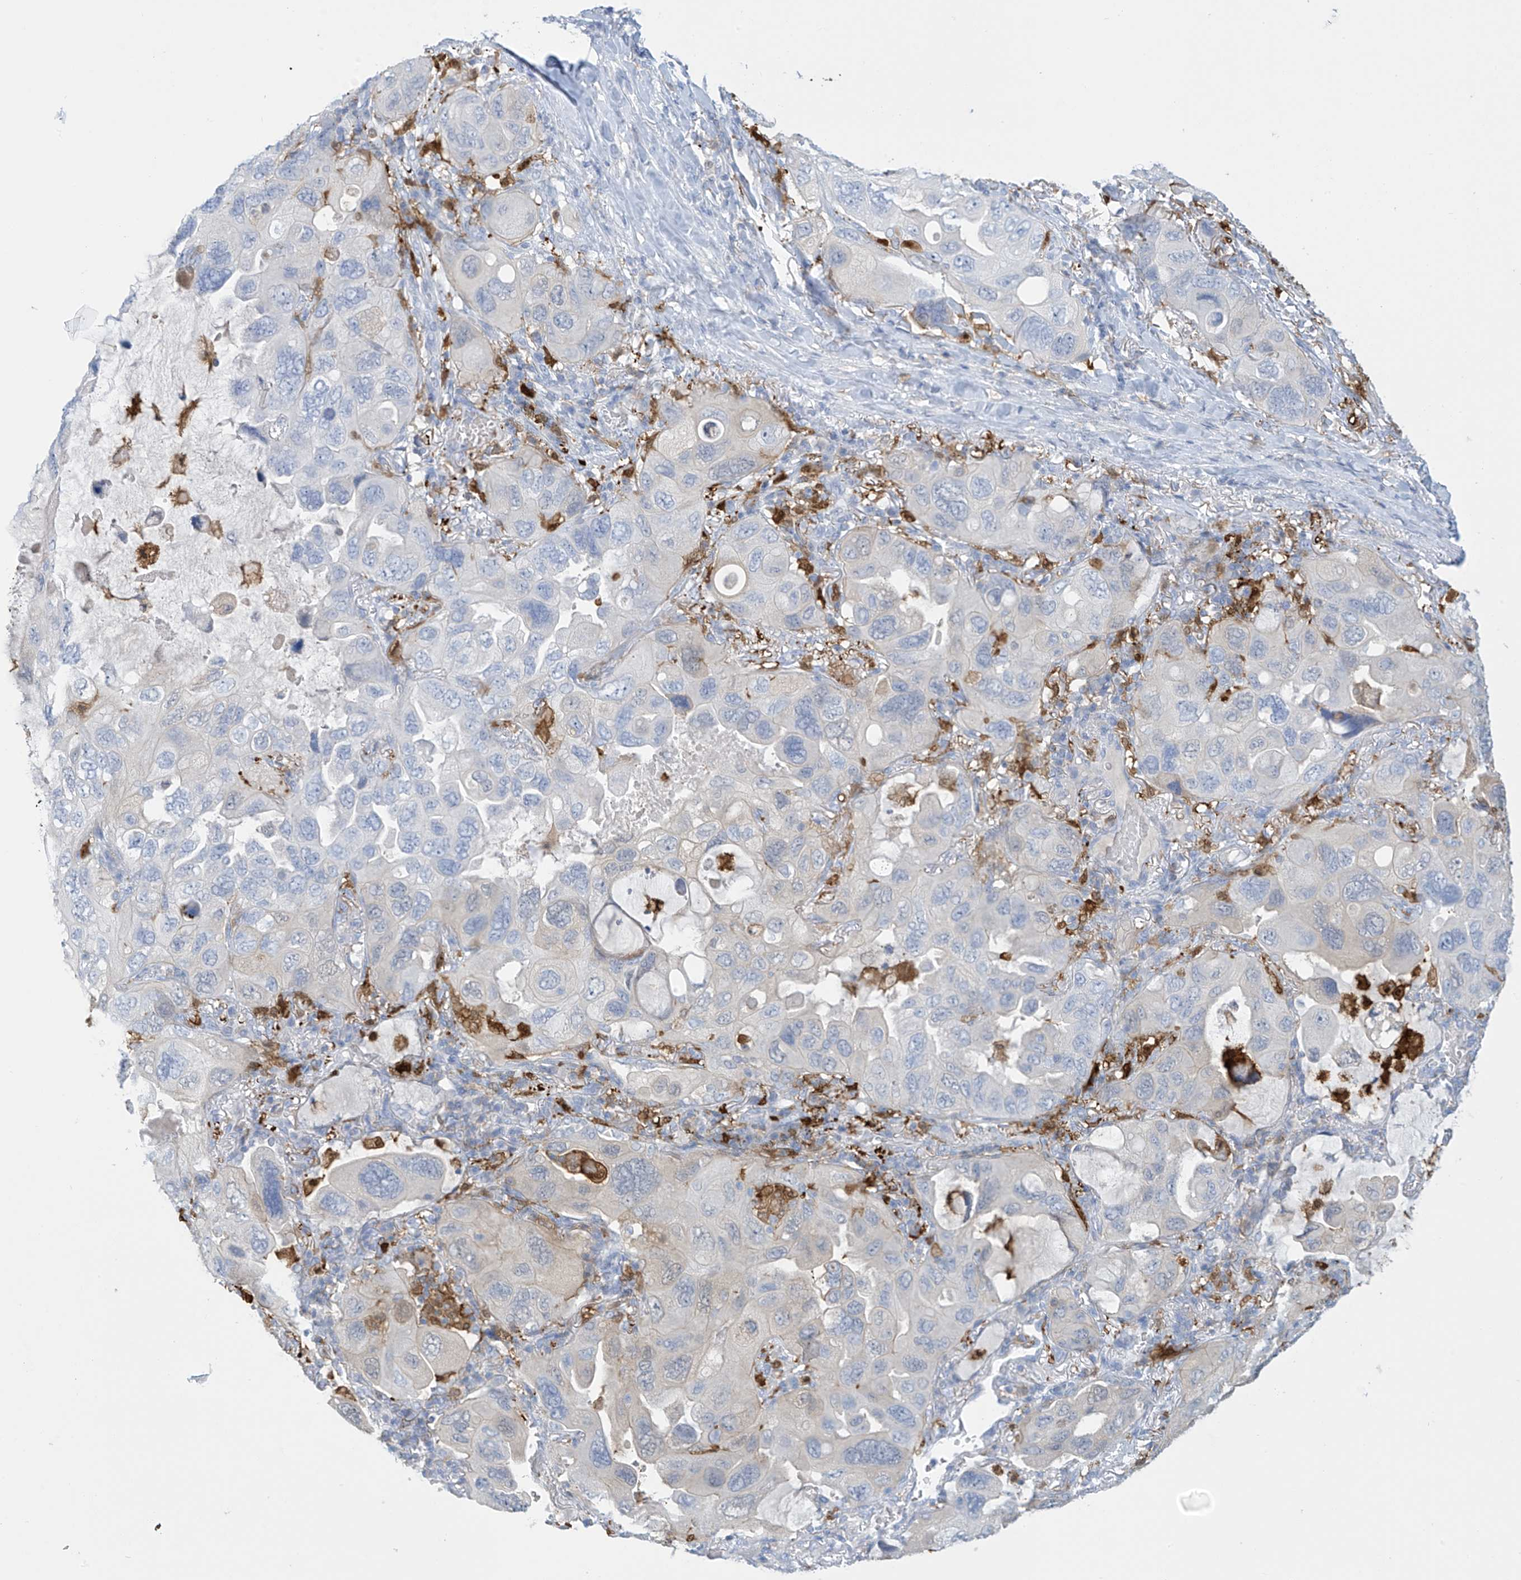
{"staining": {"intensity": "negative", "quantity": "none", "location": "none"}, "tissue": "lung cancer", "cell_type": "Tumor cells", "image_type": "cancer", "snomed": [{"axis": "morphology", "description": "Squamous cell carcinoma, NOS"}, {"axis": "topography", "description": "Lung"}], "caption": "Immunohistochemistry (IHC) micrograph of lung cancer (squamous cell carcinoma) stained for a protein (brown), which displays no staining in tumor cells.", "gene": "TRMT2B", "patient": {"sex": "female", "age": 73}}